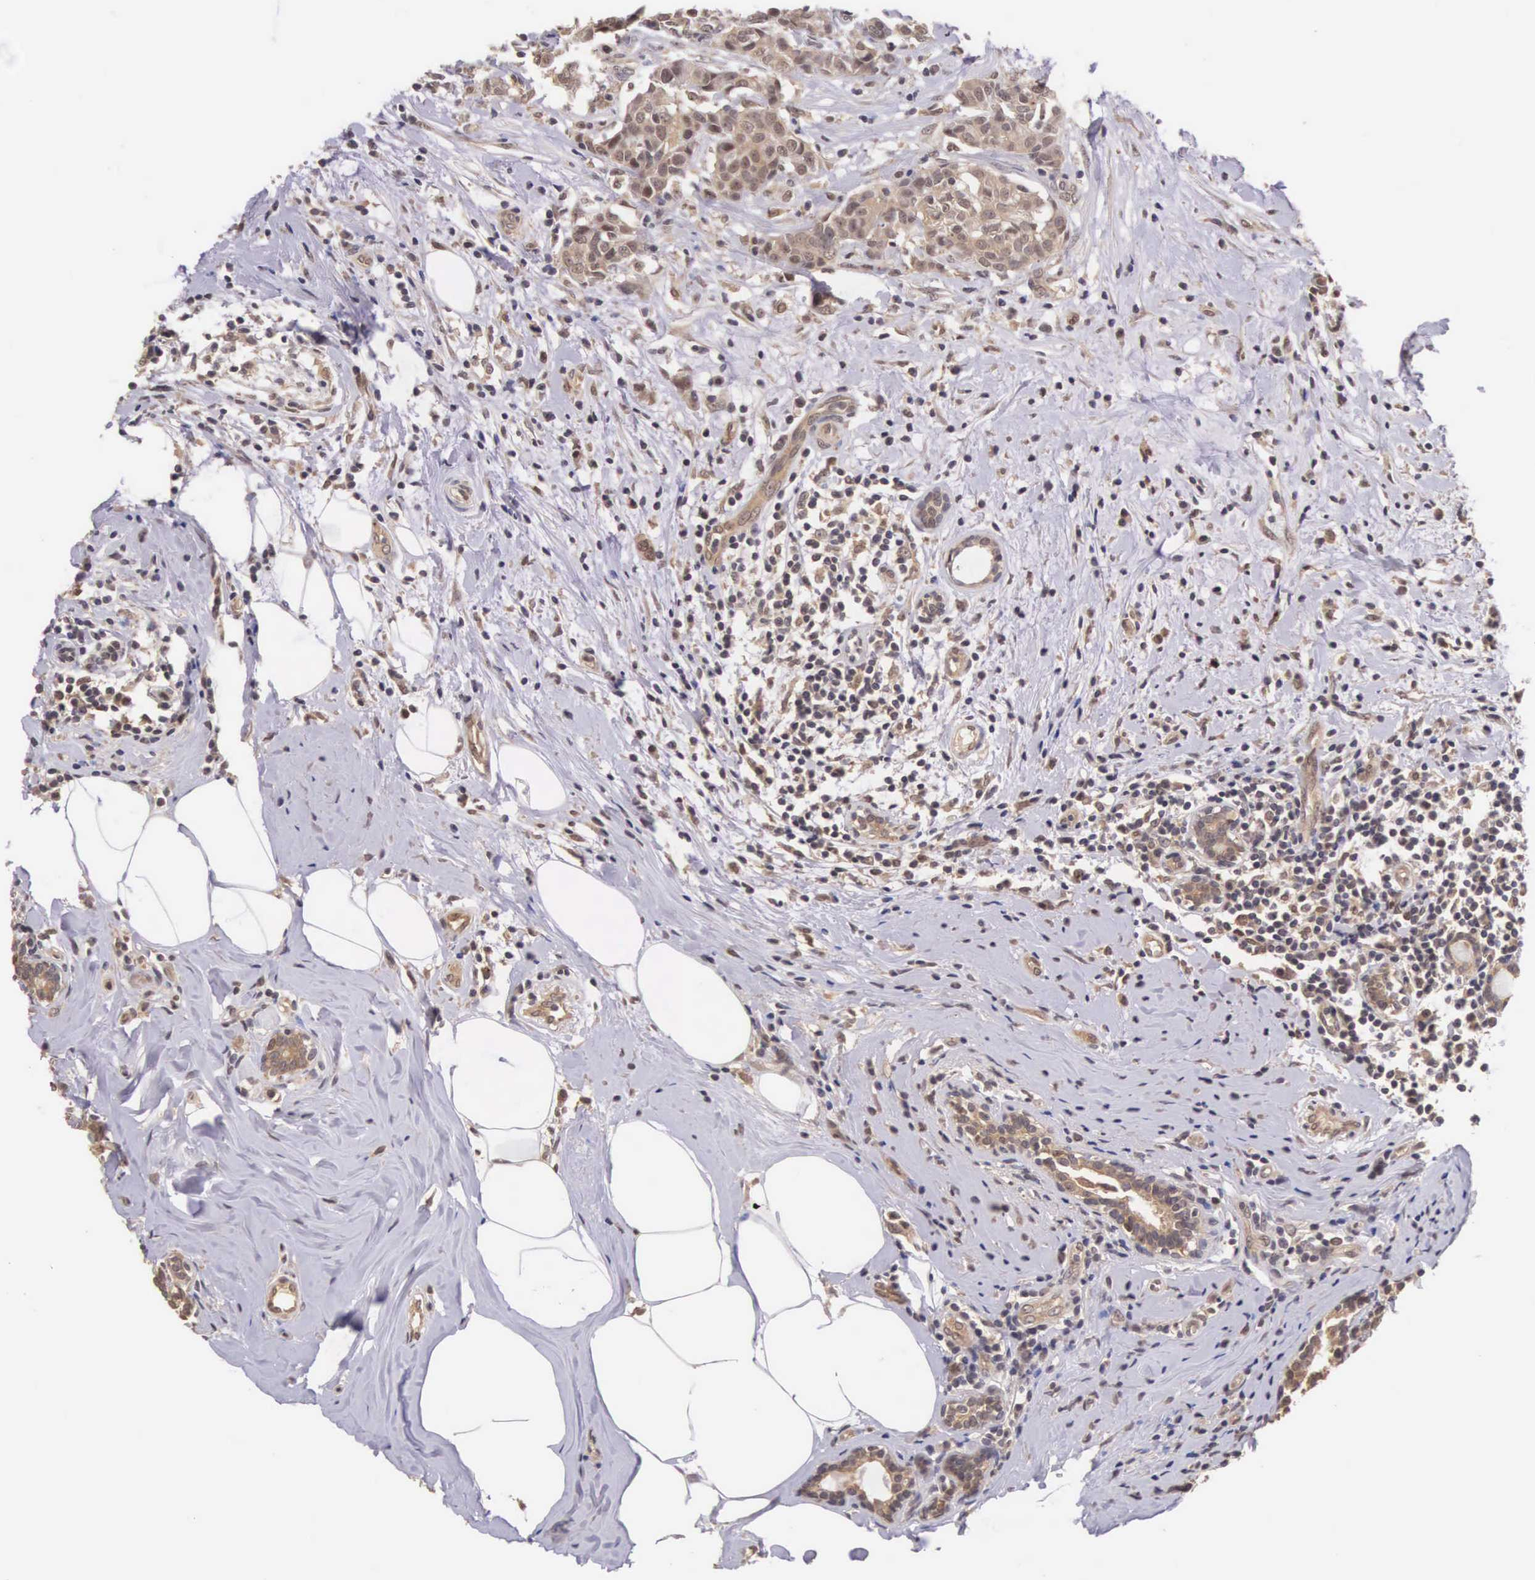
{"staining": {"intensity": "moderate", "quantity": ">75%", "location": "cytoplasmic/membranous"}, "tissue": "breast cancer", "cell_type": "Tumor cells", "image_type": "cancer", "snomed": [{"axis": "morphology", "description": "Duct carcinoma"}, {"axis": "topography", "description": "Breast"}], "caption": "Approximately >75% of tumor cells in human invasive ductal carcinoma (breast) reveal moderate cytoplasmic/membranous protein expression as visualized by brown immunohistochemical staining.", "gene": "VASH1", "patient": {"sex": "female", "age": 55}}